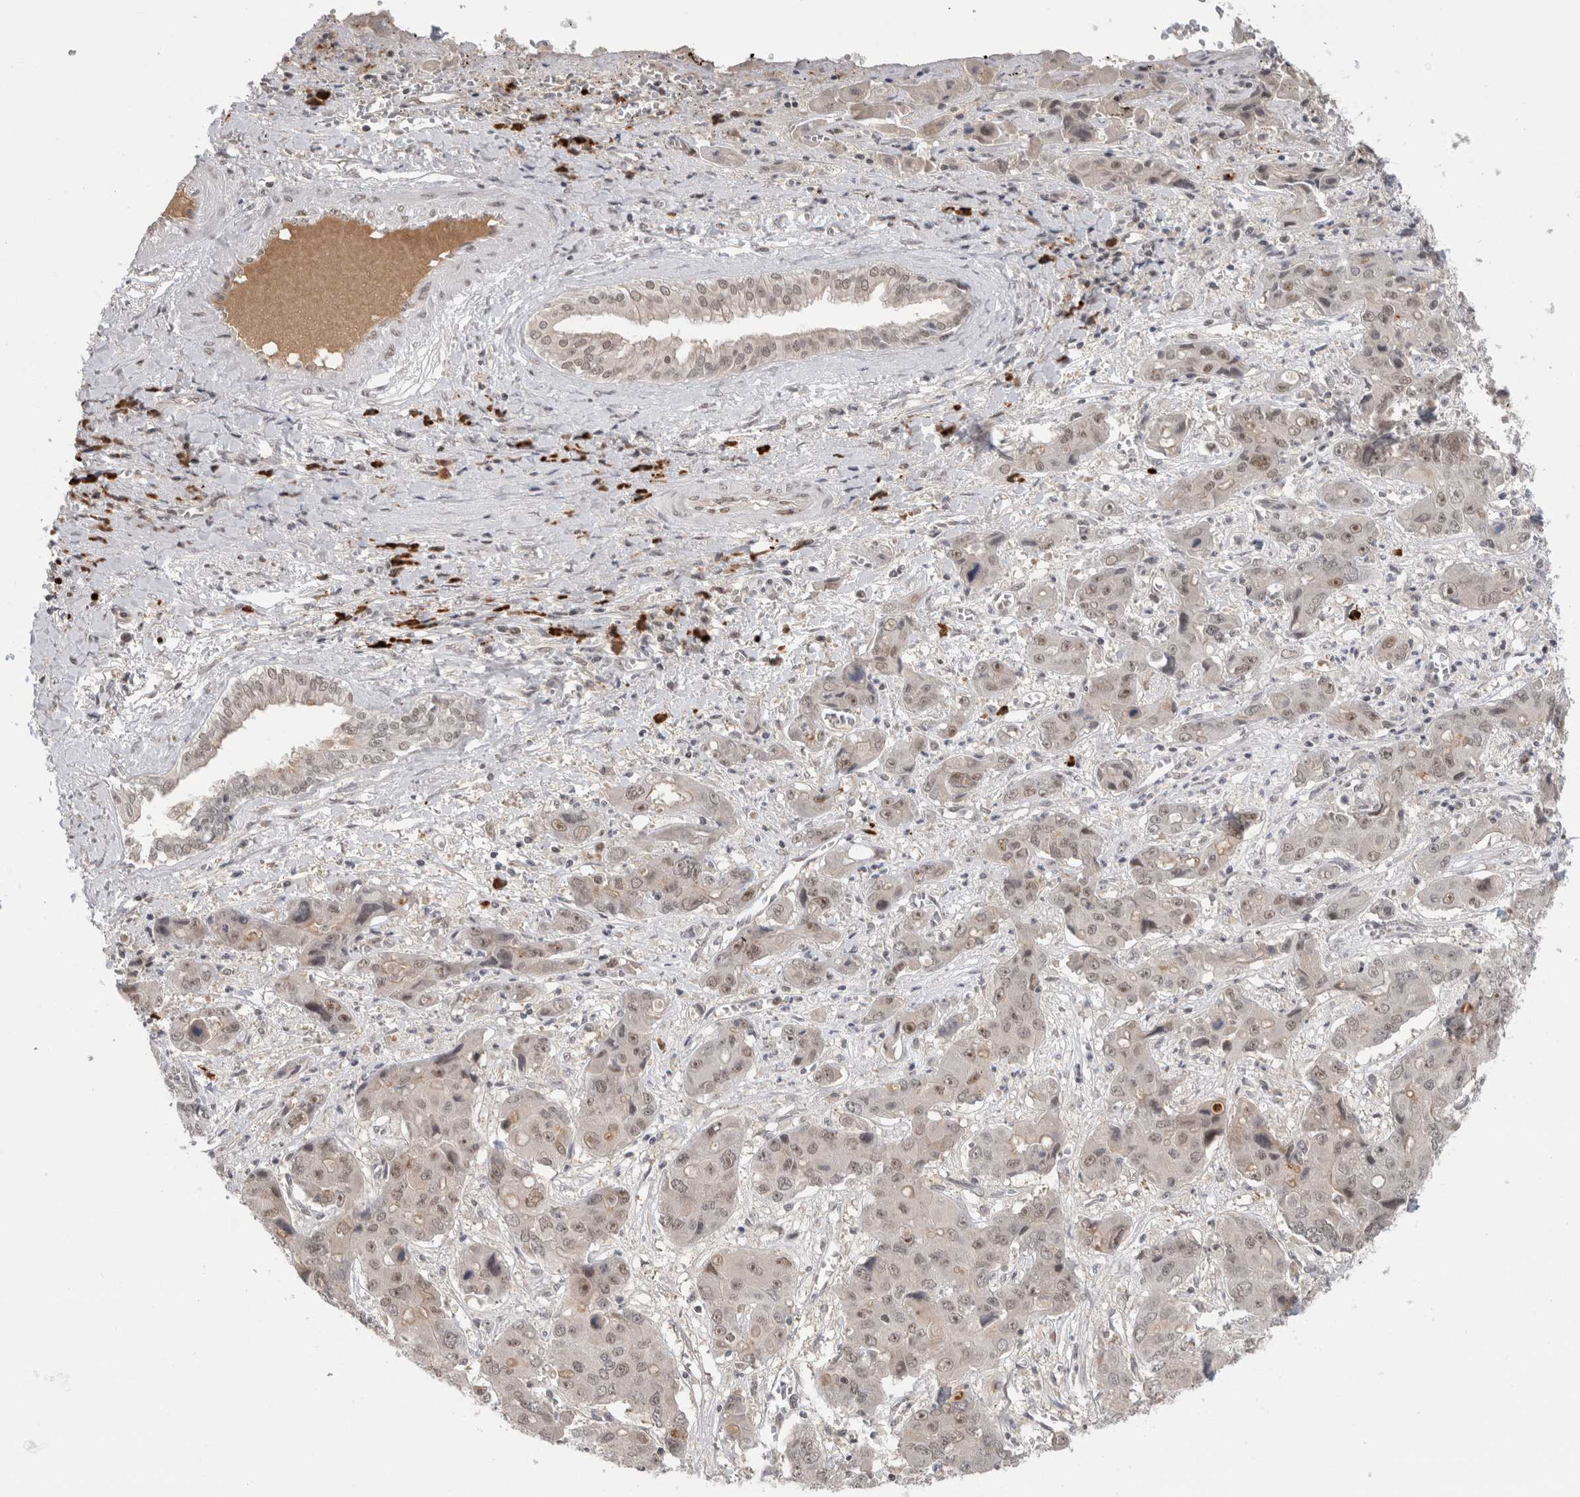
{"staining": {"intensity": "weak", "quantity": "25%-75%", "location": "nuclear"}, "tissue": "liver cancer", "cell_type": "Tumor cells", "image_type": "cancer", "snomed": [{"axis": "morphology", "description": "Cholangiocarcinoma"}, {"axis": "topography", "description": "Liver"}], "caption": "Protein expression analysis of liver cancer (cholangiocarcinoma) shows weak nuclear positivity in approximately 25%-75% of tumor cells. (DAB (3,3'-diaminobenzidine) IHC with brightfield microscopy, high magnification).", "gene": "ZNF24", "patient": {"sex": "male", "age": 67}}